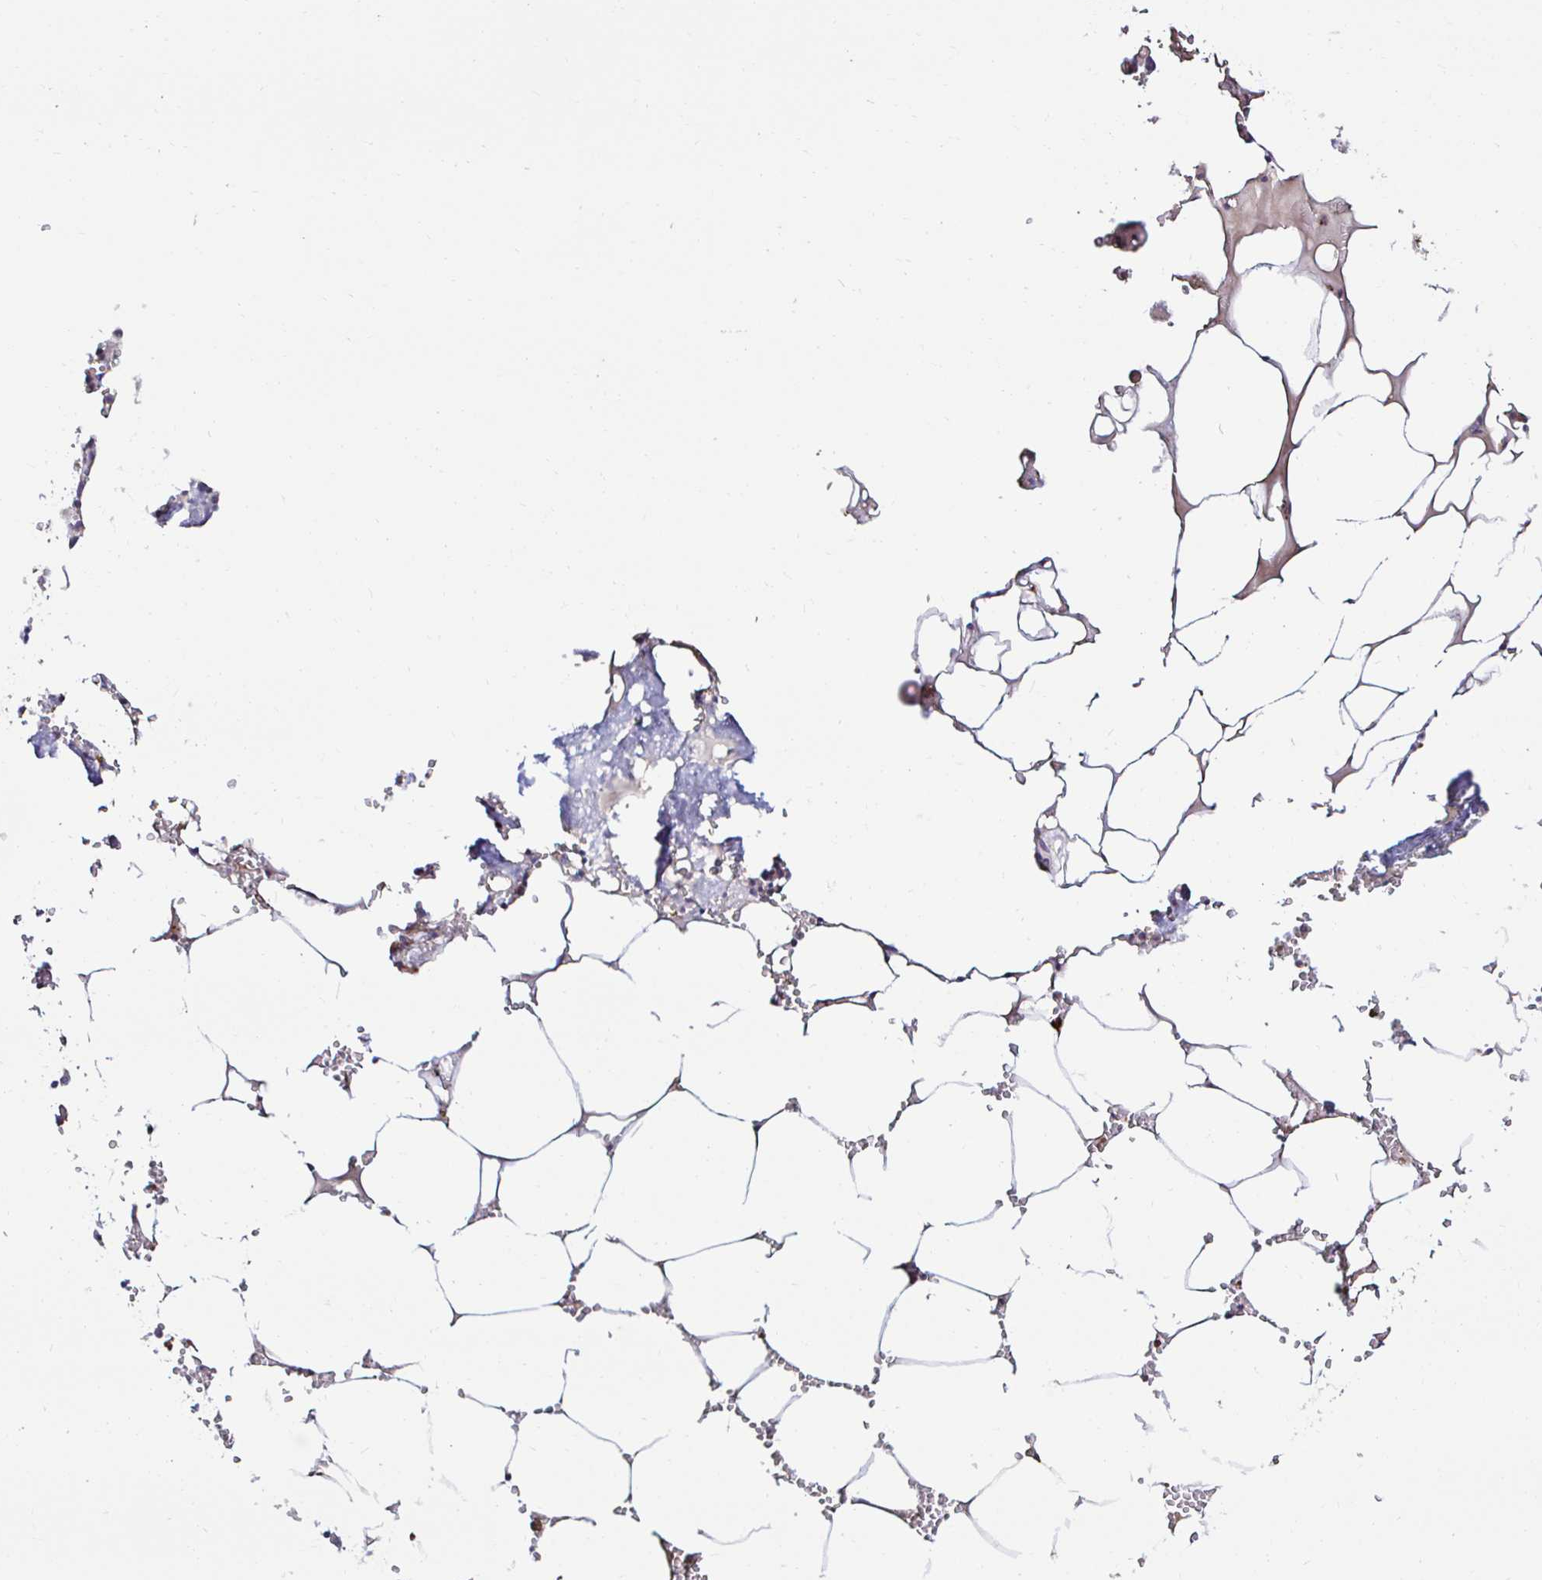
{"staining": {"intensity": "negative", "quantity": "none", "location": "none"}, "tissue": "bone marrow", "cell_type": "Hematopoietic cells", "image_type": "normal", "snomed": [{"axis": "morphology", "description": "Normal tissue, NOS"}, {"axis": "topography", "description": "Bone marrow"}], "caption": "This is an immunohistochemistry photomicrograph of normal bone marrow. There is no staining in hematopoietic cells.", "gene": "GALNS", "patient": {"sex": "male", "age": 54}}